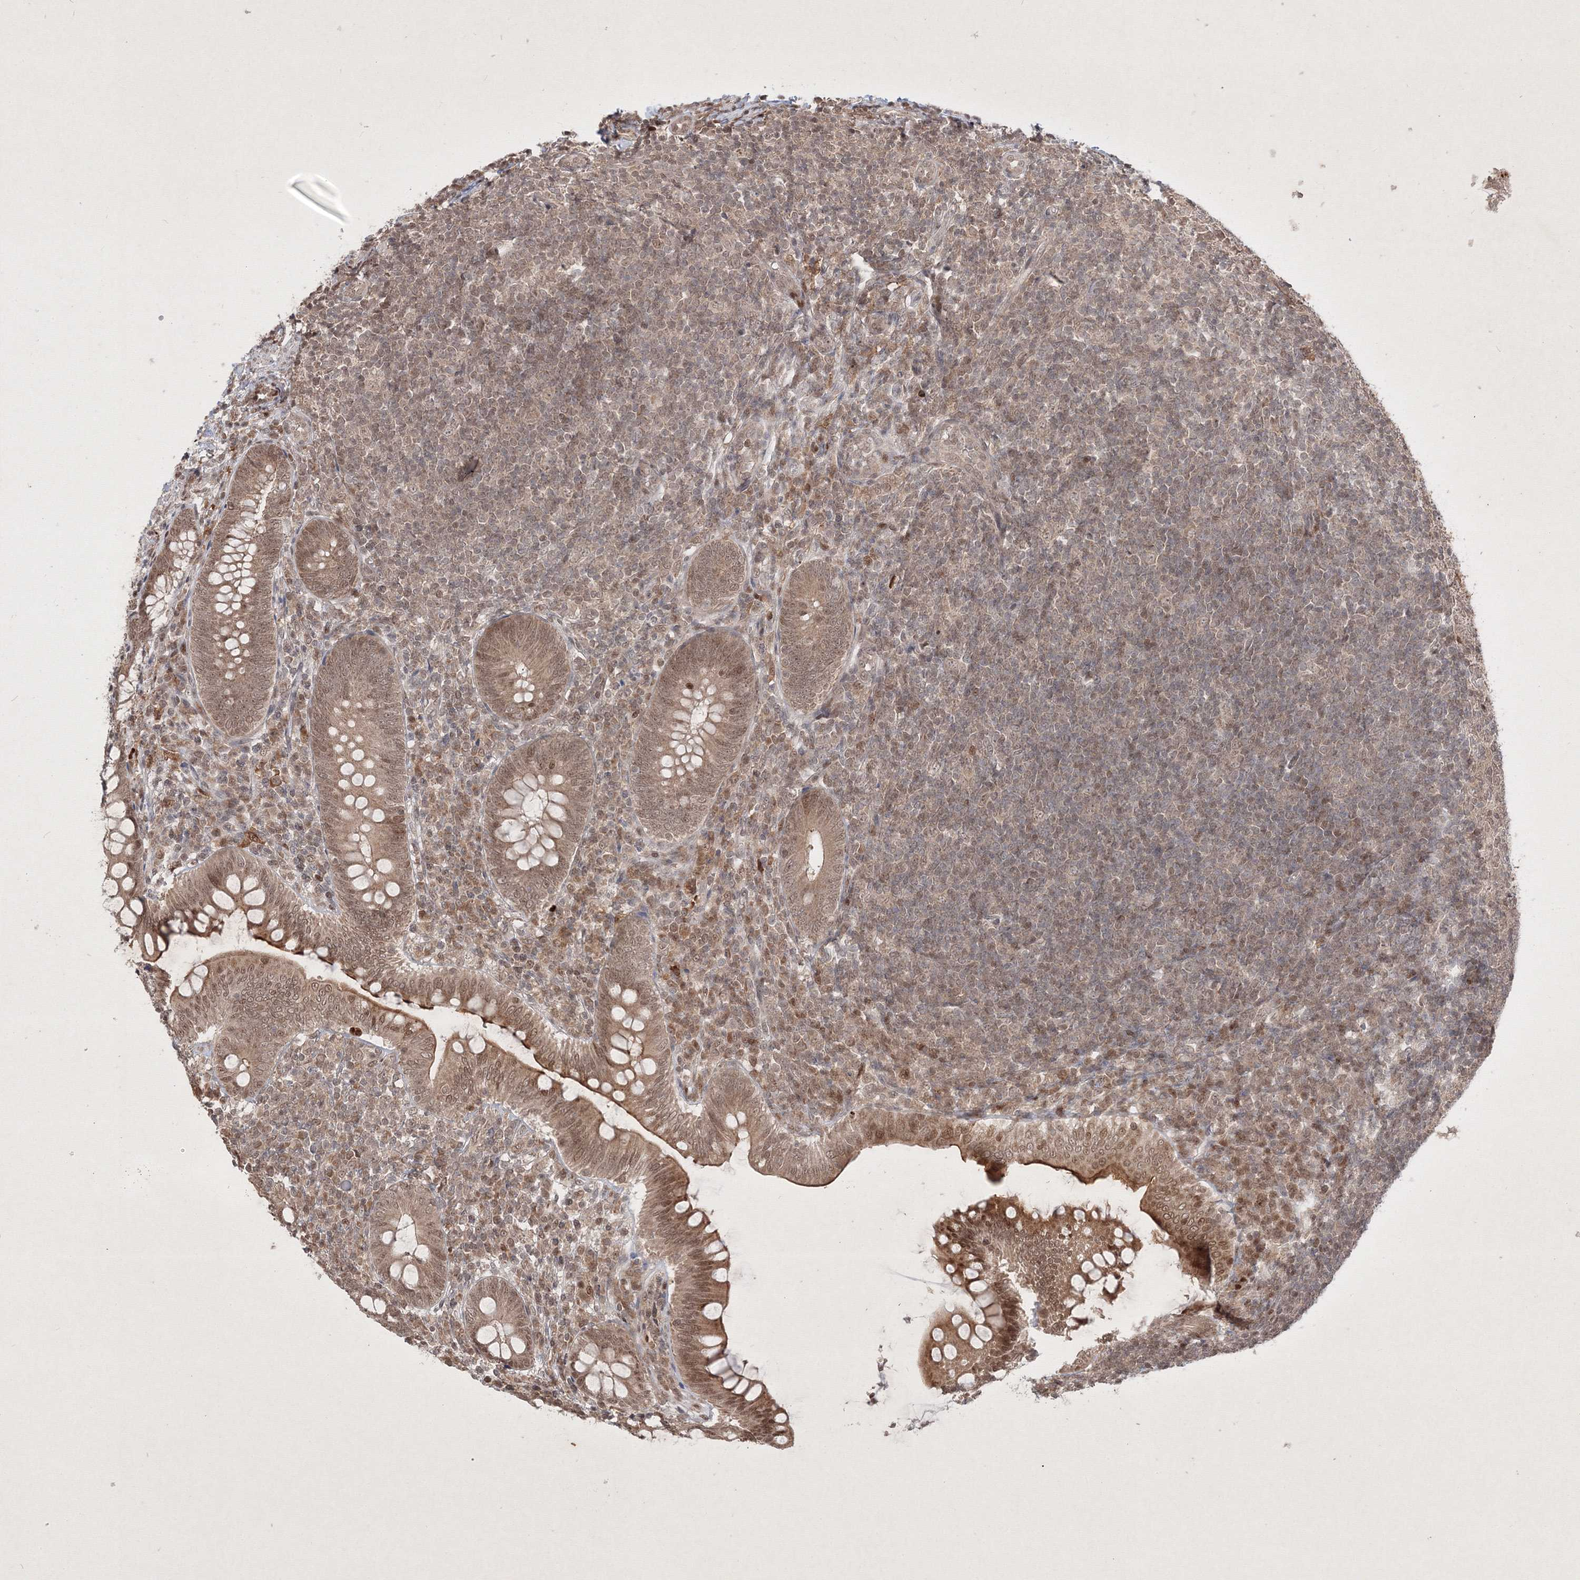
{"staining": {"intensity": "moderate", "quantity": ">75%", "location": "cytoplasmic/membranous,nuclear"}, "tissue": "appendix", "cell_type": "Glandular cells", "image_type": "normal", "snomed": [{"axis": "morphology", "description": "Normal tissue, NOS"}, {"axis": "topography", "description": "Appendix"}], "caption": "Appendix stained with IHC exhibits moderate cytoplasmic/membranous,nuclear staining in approximately >75% of glandular cells. (Brightfield microscopy of DAB IHC at high magnification).", "gene": "TAB1", "patient": {"sex": "male", "age": 14}}